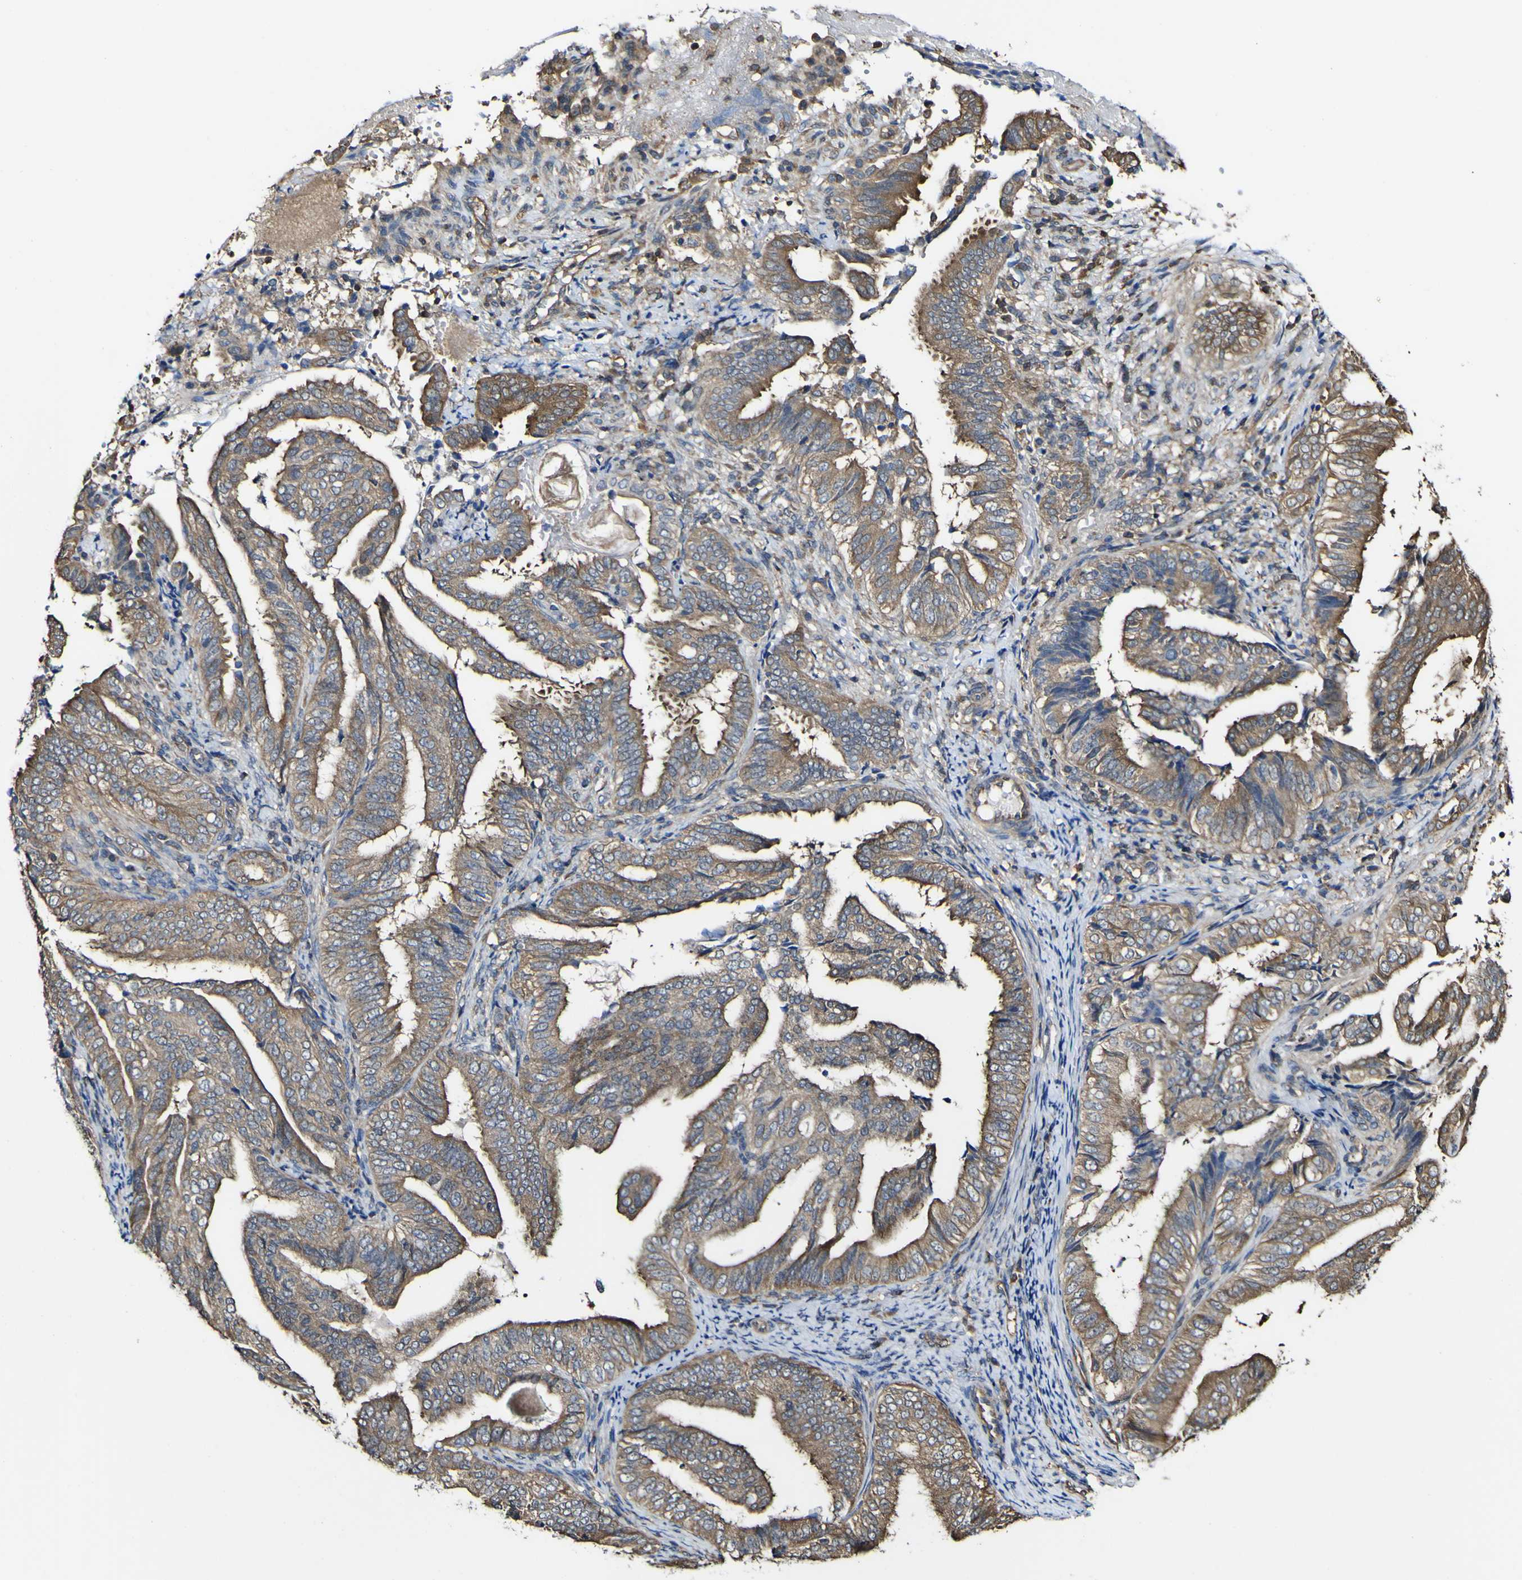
{"staining": {"intensity": "moderate", "quantity": ">75%", "location": "cytoplasmic/membranous"}, "tissue": "endometrial cancer", "cell_type": "Tumor cells", "image_type": "cancer", "snomed": [{"axis": "morphology", "description": "Adenocarcinoma, NOS"}, {"axis": "topography", "description": "Endometrium"}], "caption": "Immunohistochemical staining of human endometrial cancer demonstrates moderate cytoplasmic/membranous protein expression in approximately >75% of tumor cells.", "gene": "PTPRR", "patient": {"sex": "female", "age": 58}}